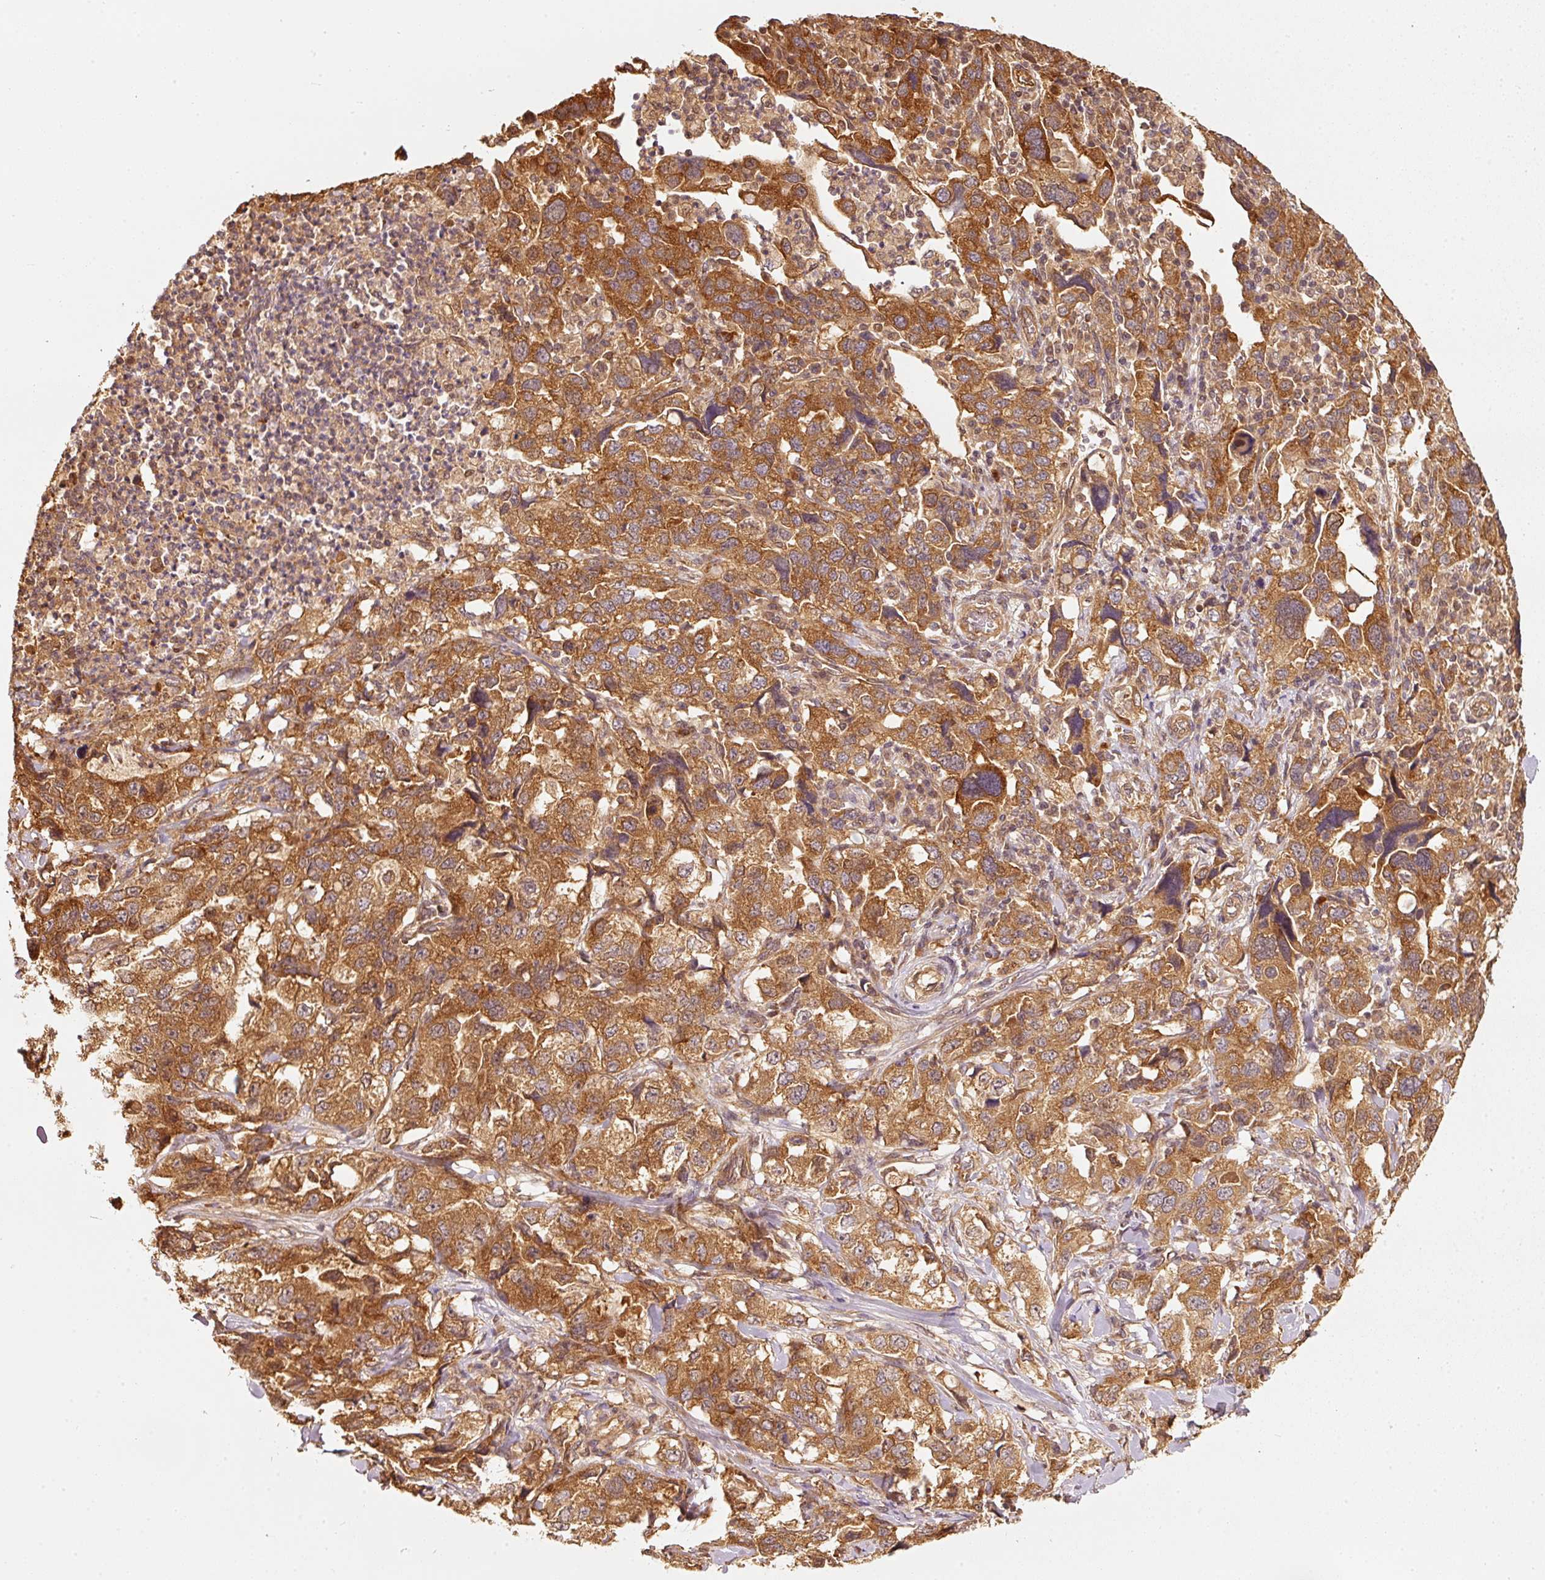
{"staining": {"intensity": "strong", "quantity": ">75%", "location": "cytoplasmic/membranous"}, "tissue": "lung cancer", "cell_type": "Tumor cells", "image_type": "cancer", "snomed": [{"axis": "morphology", "description": "Adenocarcinoma, NOS"}, {"axis": "topography", "description": "Lung"}], "caption": "A brown stain labels strong cytoplasmic/membranous positivity of a protein in human lung adenocarcinoma tumor cells. The protein of interest is shown in brown color, while the nuclei are stained blue.", "gene": "STAU1", "patient": {"sex": "female", "age": 51}}